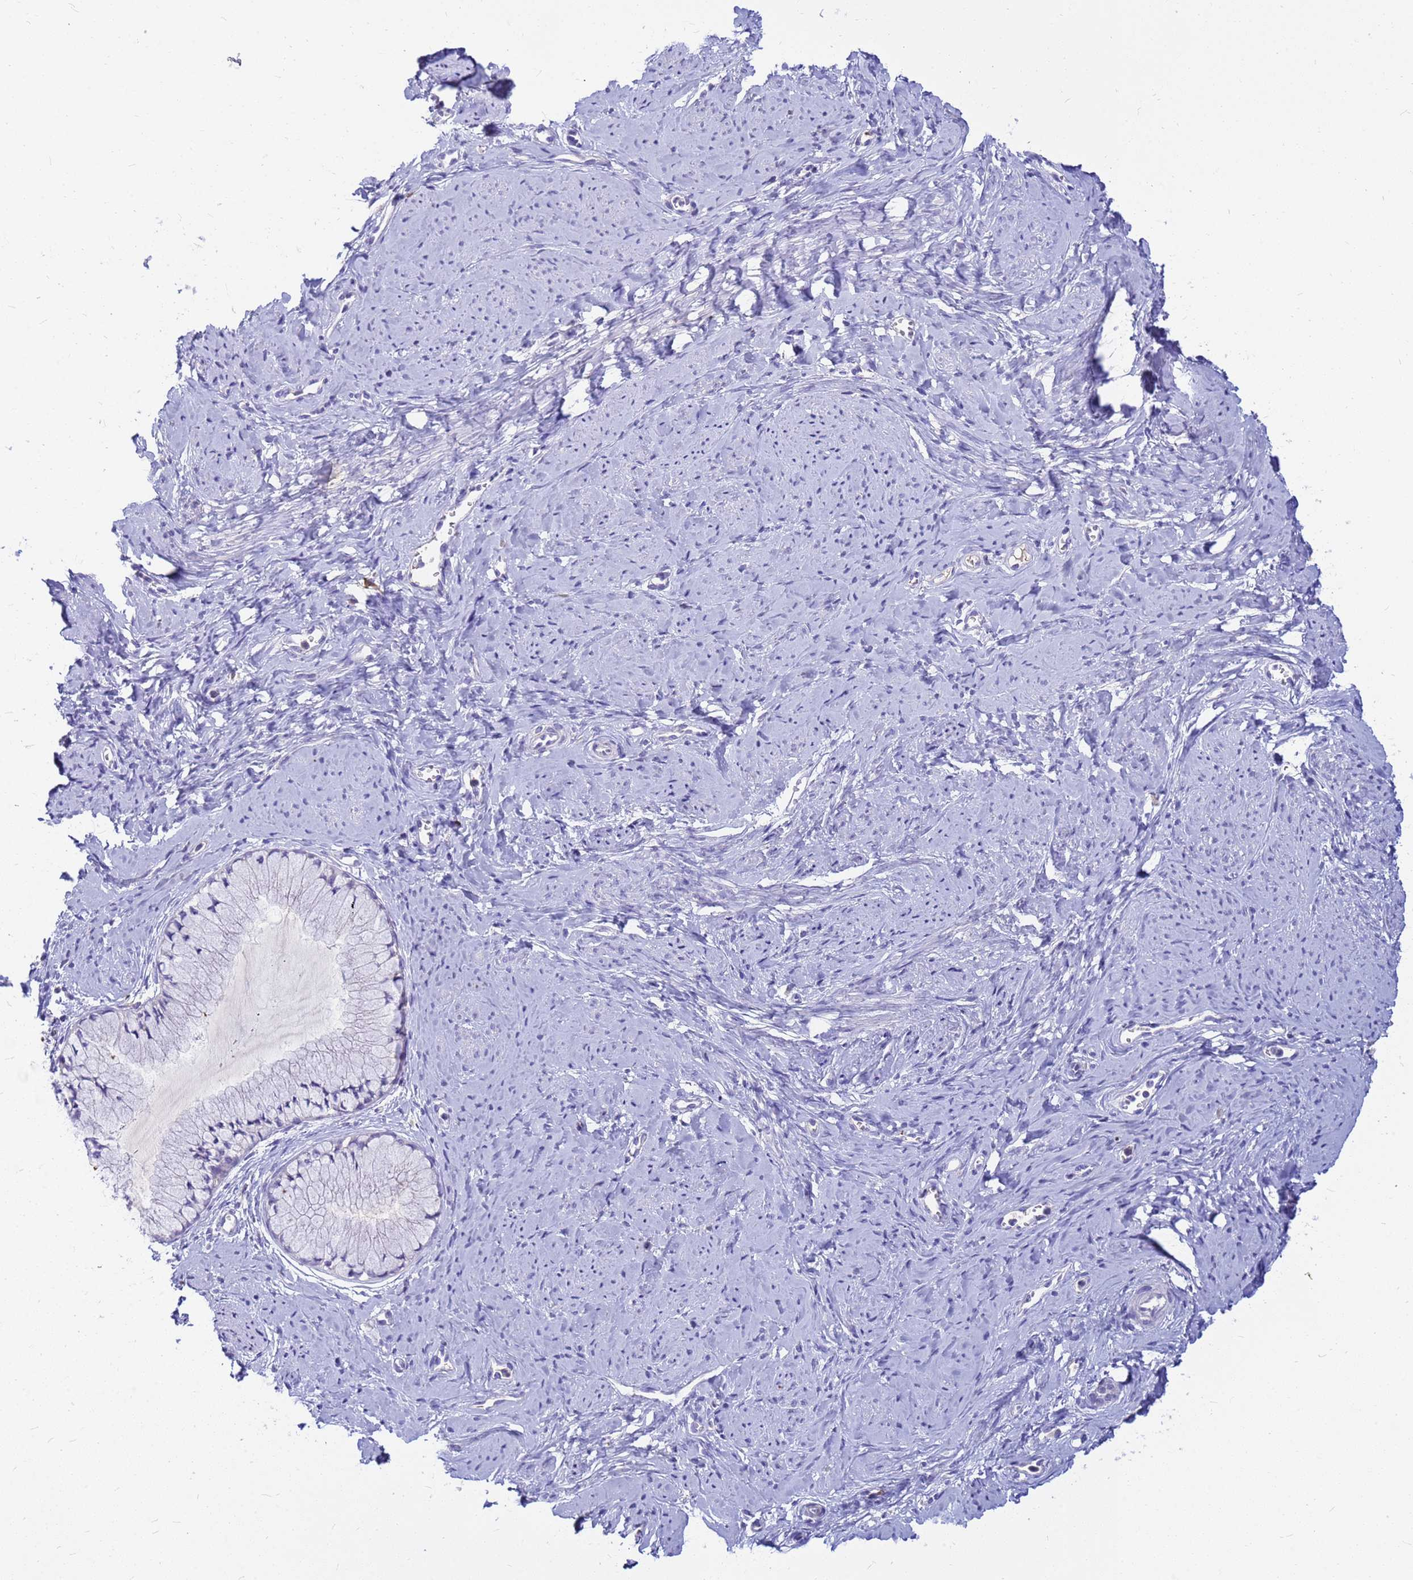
{"staining": {"intensity": "negative", "quantity": "none", "location": "none"}, "tissue": "cervix", "cell_type": "Glandular cells", "image_type": "normal", "snomed": [{"axis": "morphology", "description": "Normal tissue, NOS"}, {"axis": "topography", "description": "Cervix"}], "caption": "Glandular cells show no significant protein expression in benign cervix.", "gene": "DPRX", "patient": {"sex": "female", "age": 42}}